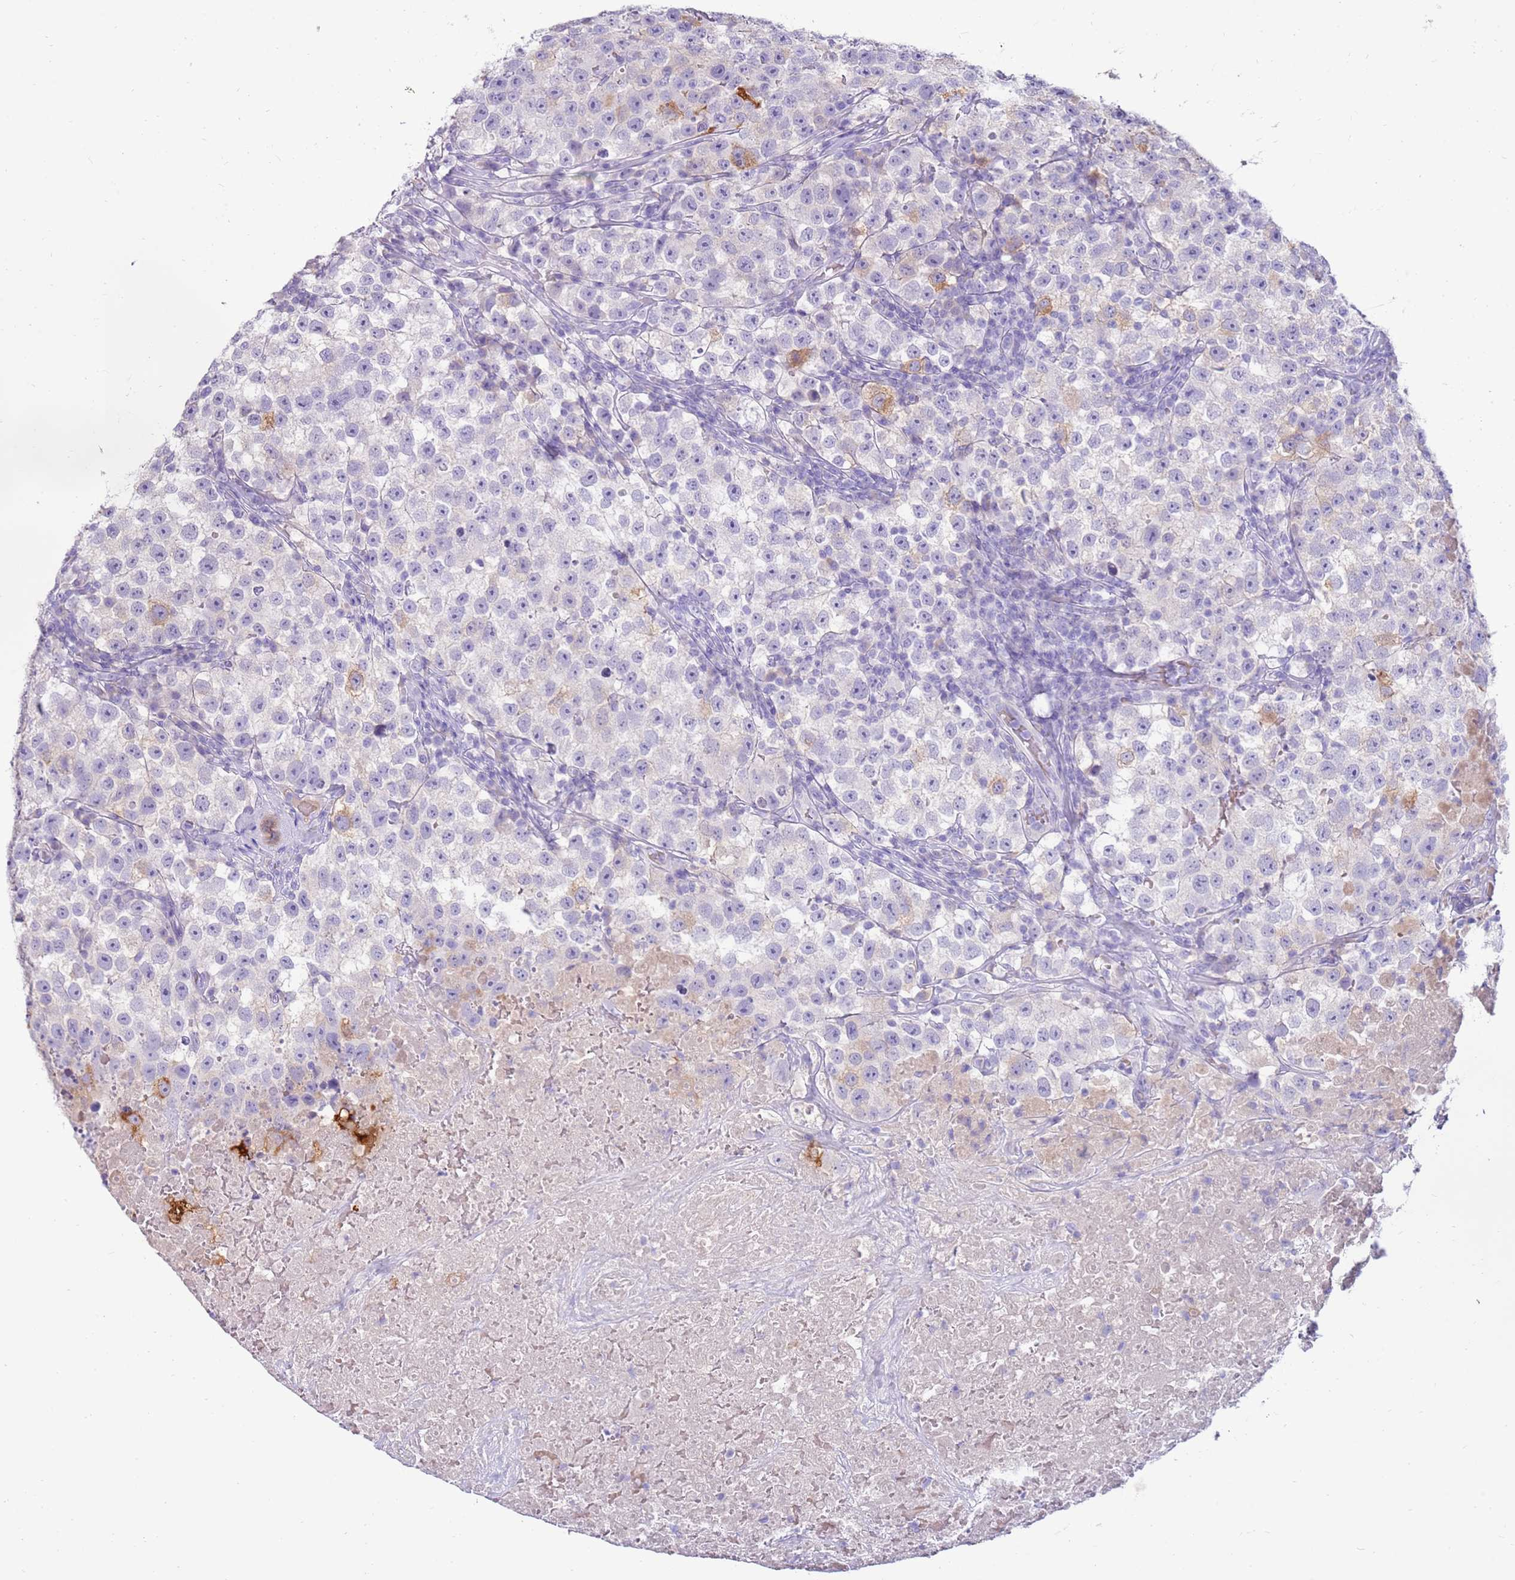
{"staining": {"intensity": "strong", "quantity": "<25%", "location": "cytoplasmic/membranous"}, "tissue": "testis cancer", "cell_type": "Tumor cells", "image_type": "cancer", "snomed": [{"axis": "morphology", "description": "Seminoma, NOS"}, {"axis": "topography", "description": "Testis"}], "caption": "Immunohistochemical staining of seminoma (testis) displays strong cytoplasmic/membranous protein positivity in approximately <25% of tumor cells. (DAB IHC, brown staining for protein, blue staining for nuclei).", "gene": "EVPLL", "patient": {"sex": "male", "age": 22}}